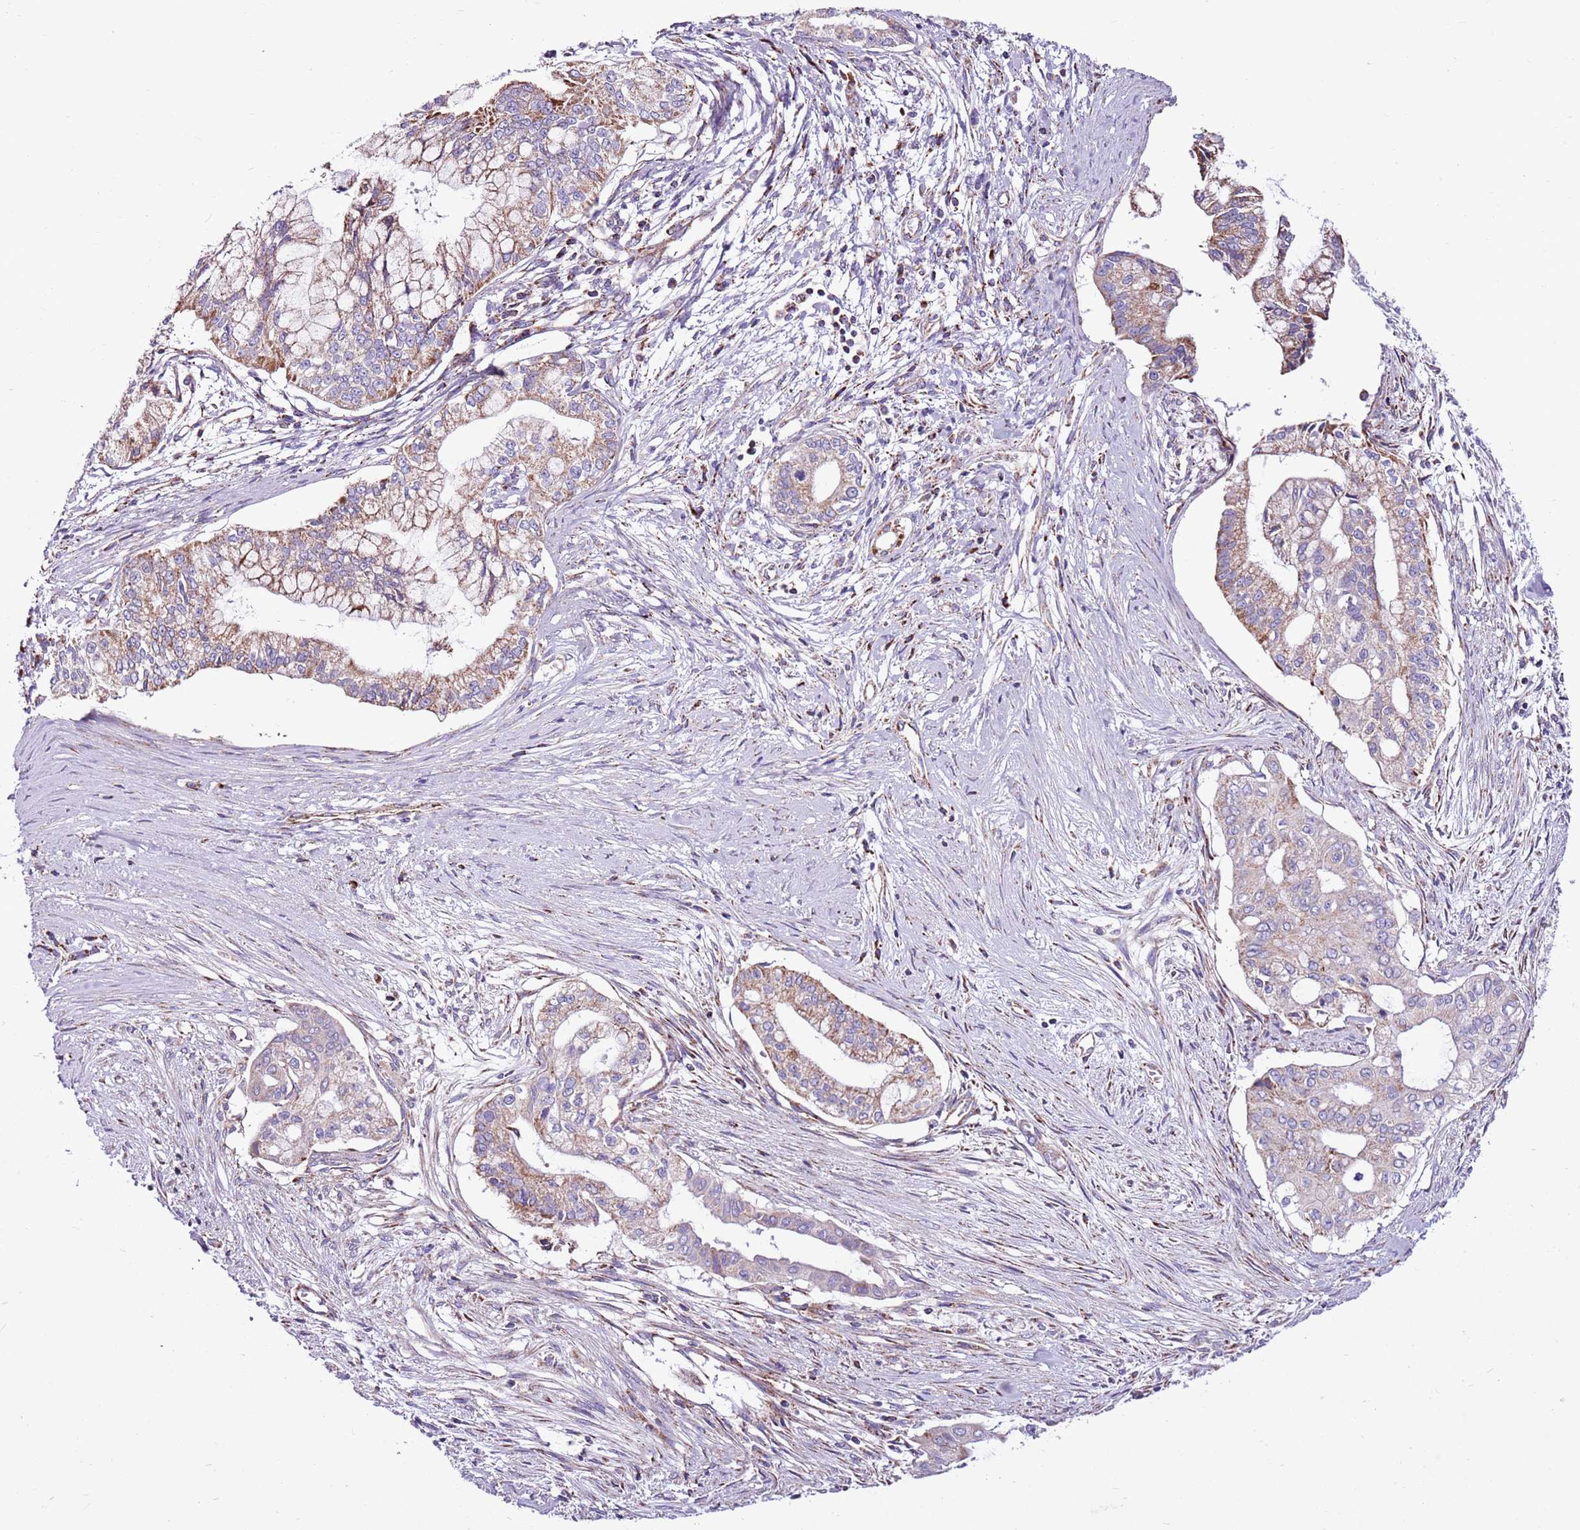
{"staining": {"intensity": "moderate", "quantity": "25%-75%", "location": "cytoplasmic/membranous"}, "tissue": "pancreatic cancer", "cell_type": "Tumor cells", "image_type": "cancer", "snomed": [{"axis": "morphology", "description": "Adenocarcinoma, NOS"}, {"axis": "topography", "description": "Pancreas"}], "caption": "Immunohistochemical staining of pancreatic adenocarcinoma exhibits medium levels of moderate cytoplasmic/membranous protein positivity in approximately 25%-75% of tumor cells.", "gene": "HECTD4", "patient": {"sex": "male", "age": 46}}